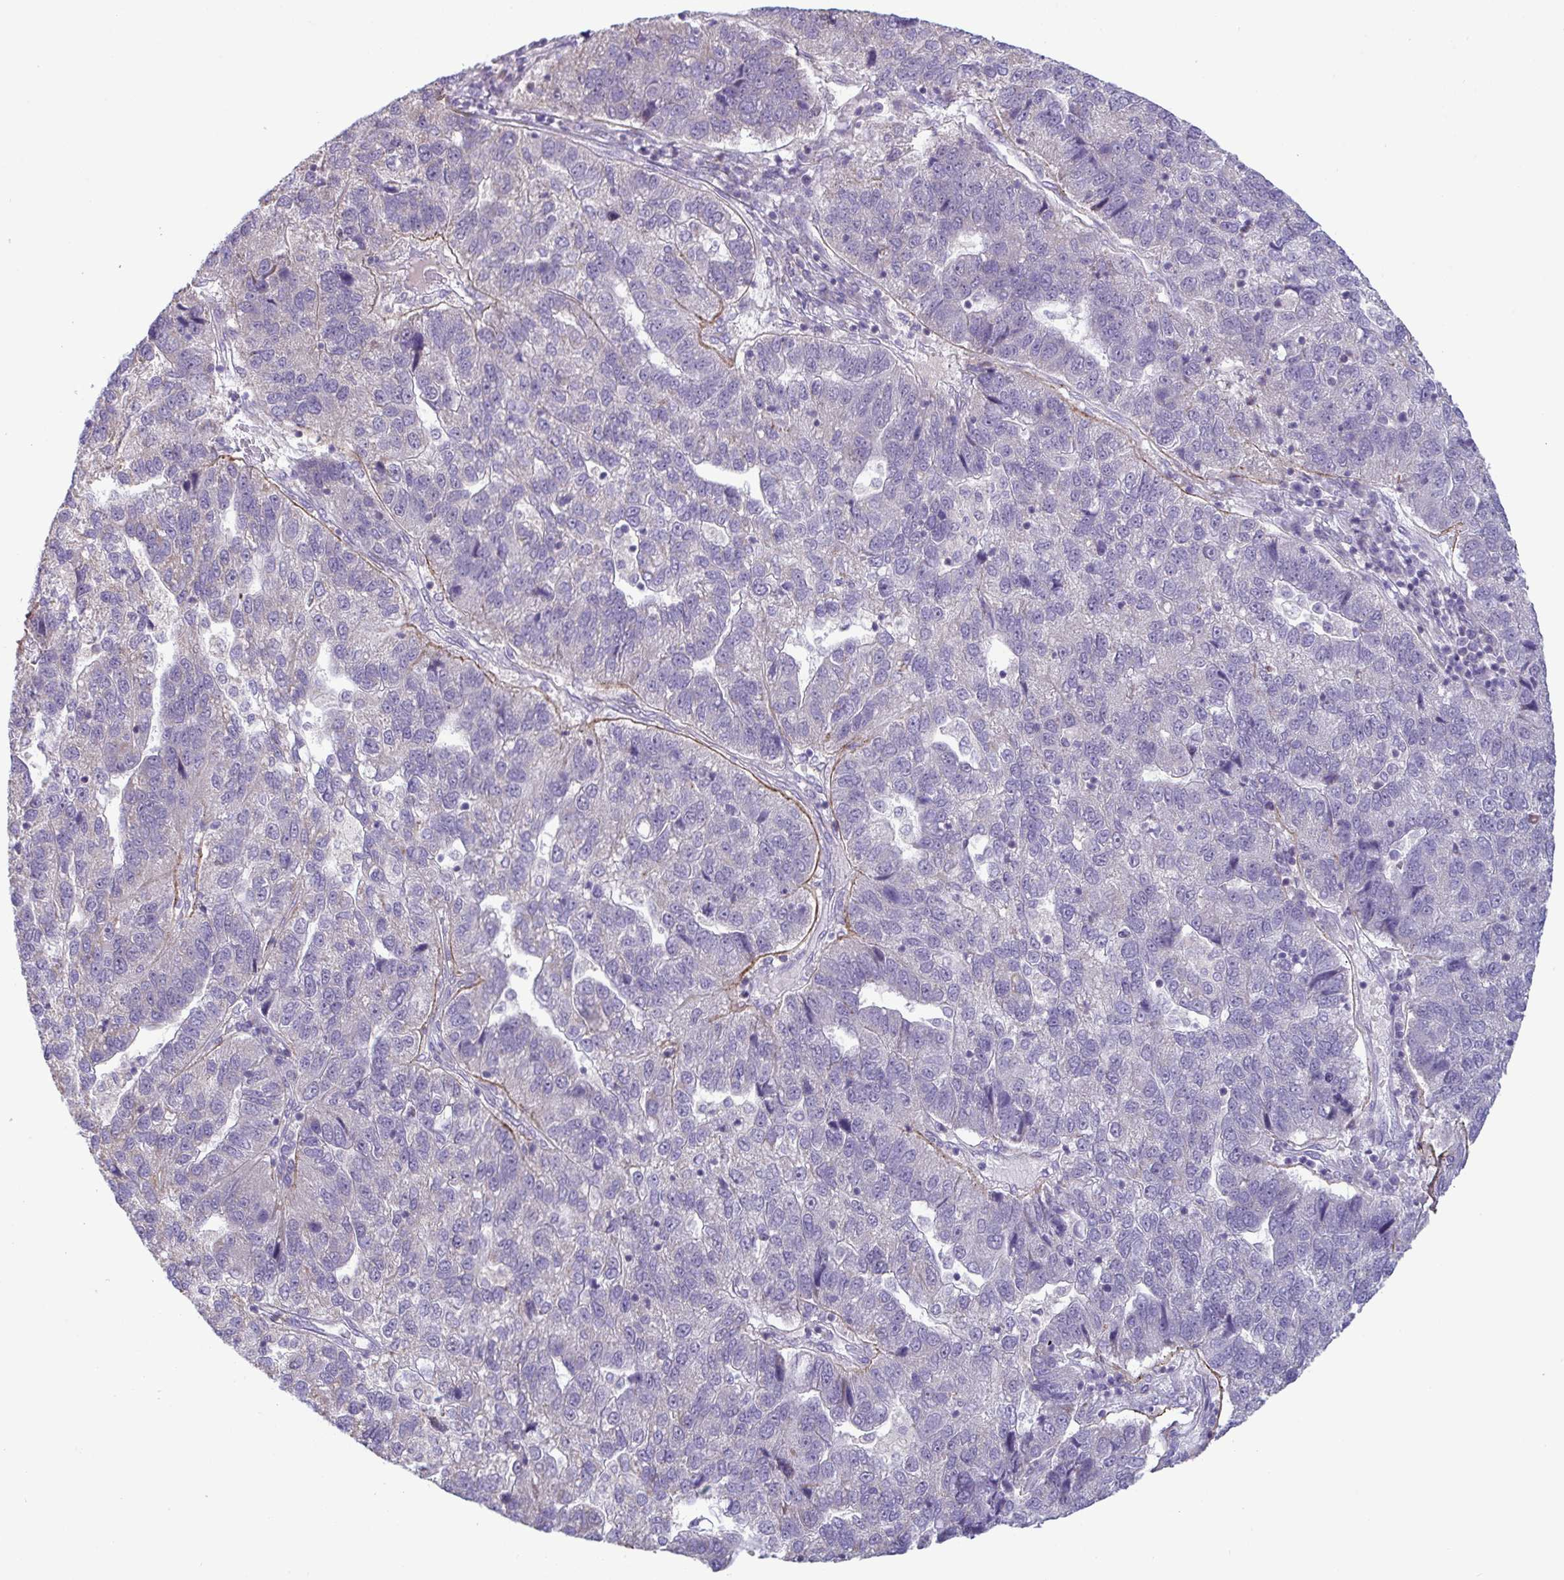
{"staining": {"intensity": "negative", "quantity": "none", "location": "none"}, "tissue": "pancreatic cancer", "cell_type": "Tumor cells", "image_type": "cancer", "snomed": [{"axis": "morphology", "description": "Adenocarcinoma, NOS"}, {"axis": "topography", "description": "Pancreas"}], "caption": "This histopathology image is of pancreatic adenocarcinoma stained with immunohistochemistry (IHC) to label a protein in brown with the nuclei are counter-stained blue. There is no staining in tumor cells.", "gene": "IL37", "patient": {"sex": "female", "age": 61}}